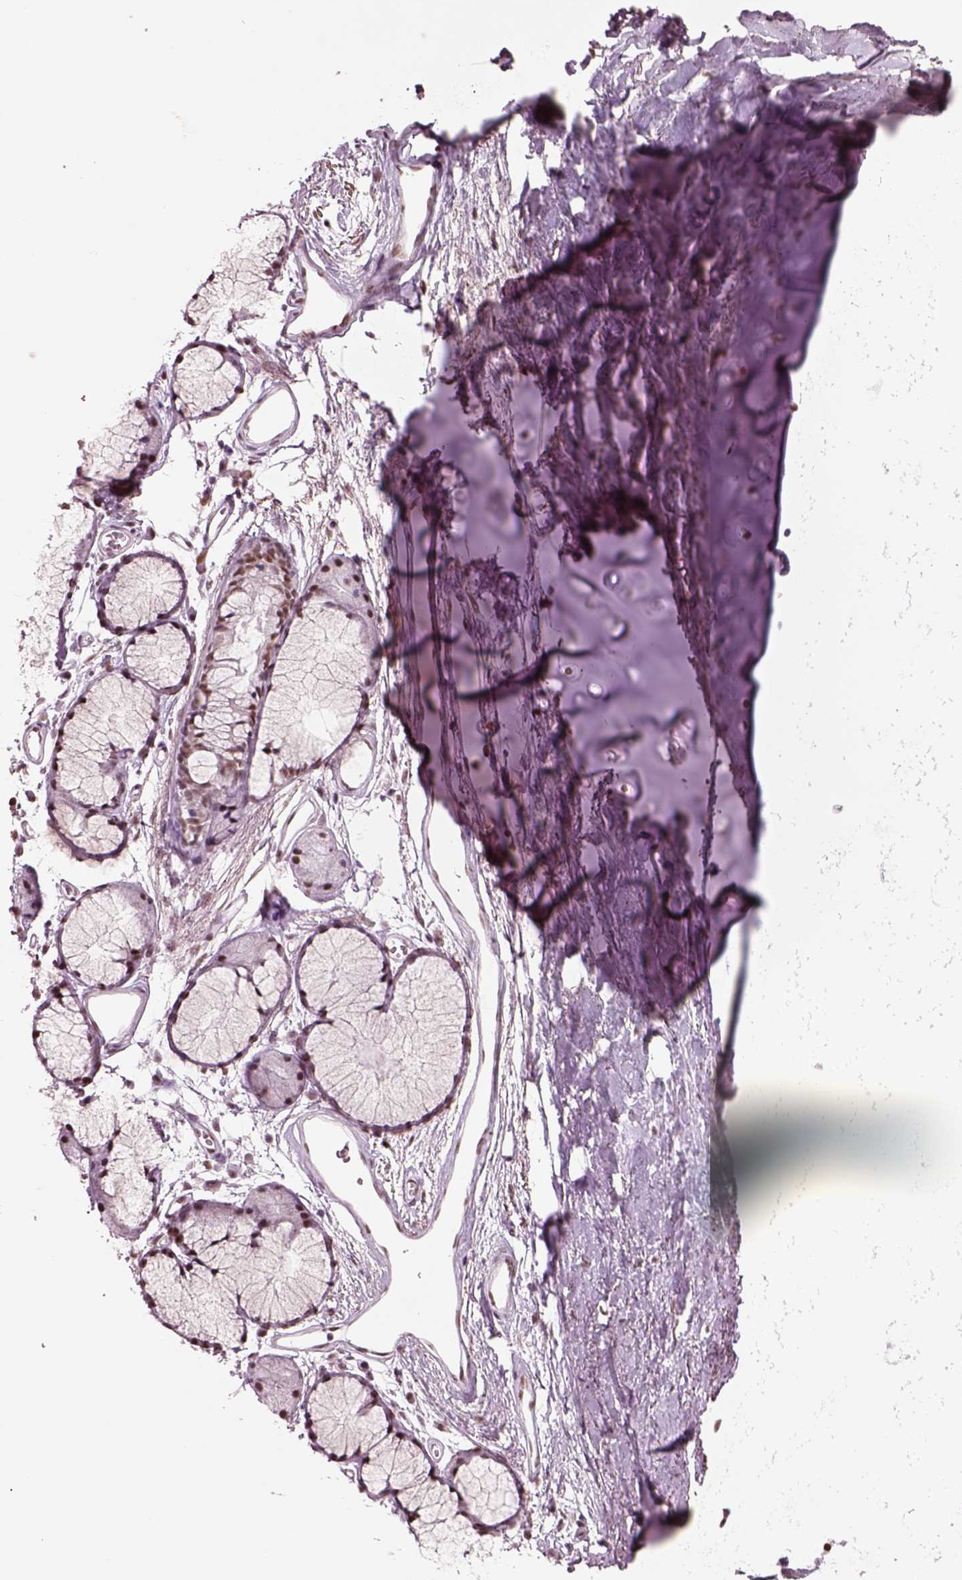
{"staining": {"intensity": "moderate", "quantity": "25%-75%", "location": "nuclear"}, "tissue": "soft tissue", "cell_type": "Chondrocytes", "image_type": "normal", "snomed": [{"axis": "morphology", "description": "Normal tissue, NOS"}, {"axis": "topography", "description": "Cartilage tissue"}, {"axis": "topography", "description": "Bronchus"}], "caption": "Immunohistochemical staining of unremarkable soft tissue reveals medium levels of moderate nuclear expression in approximately 25%-75% of chondrocytes.", "gene": "SEPHS1", "patient": {"sex": "female", "age": 79}}